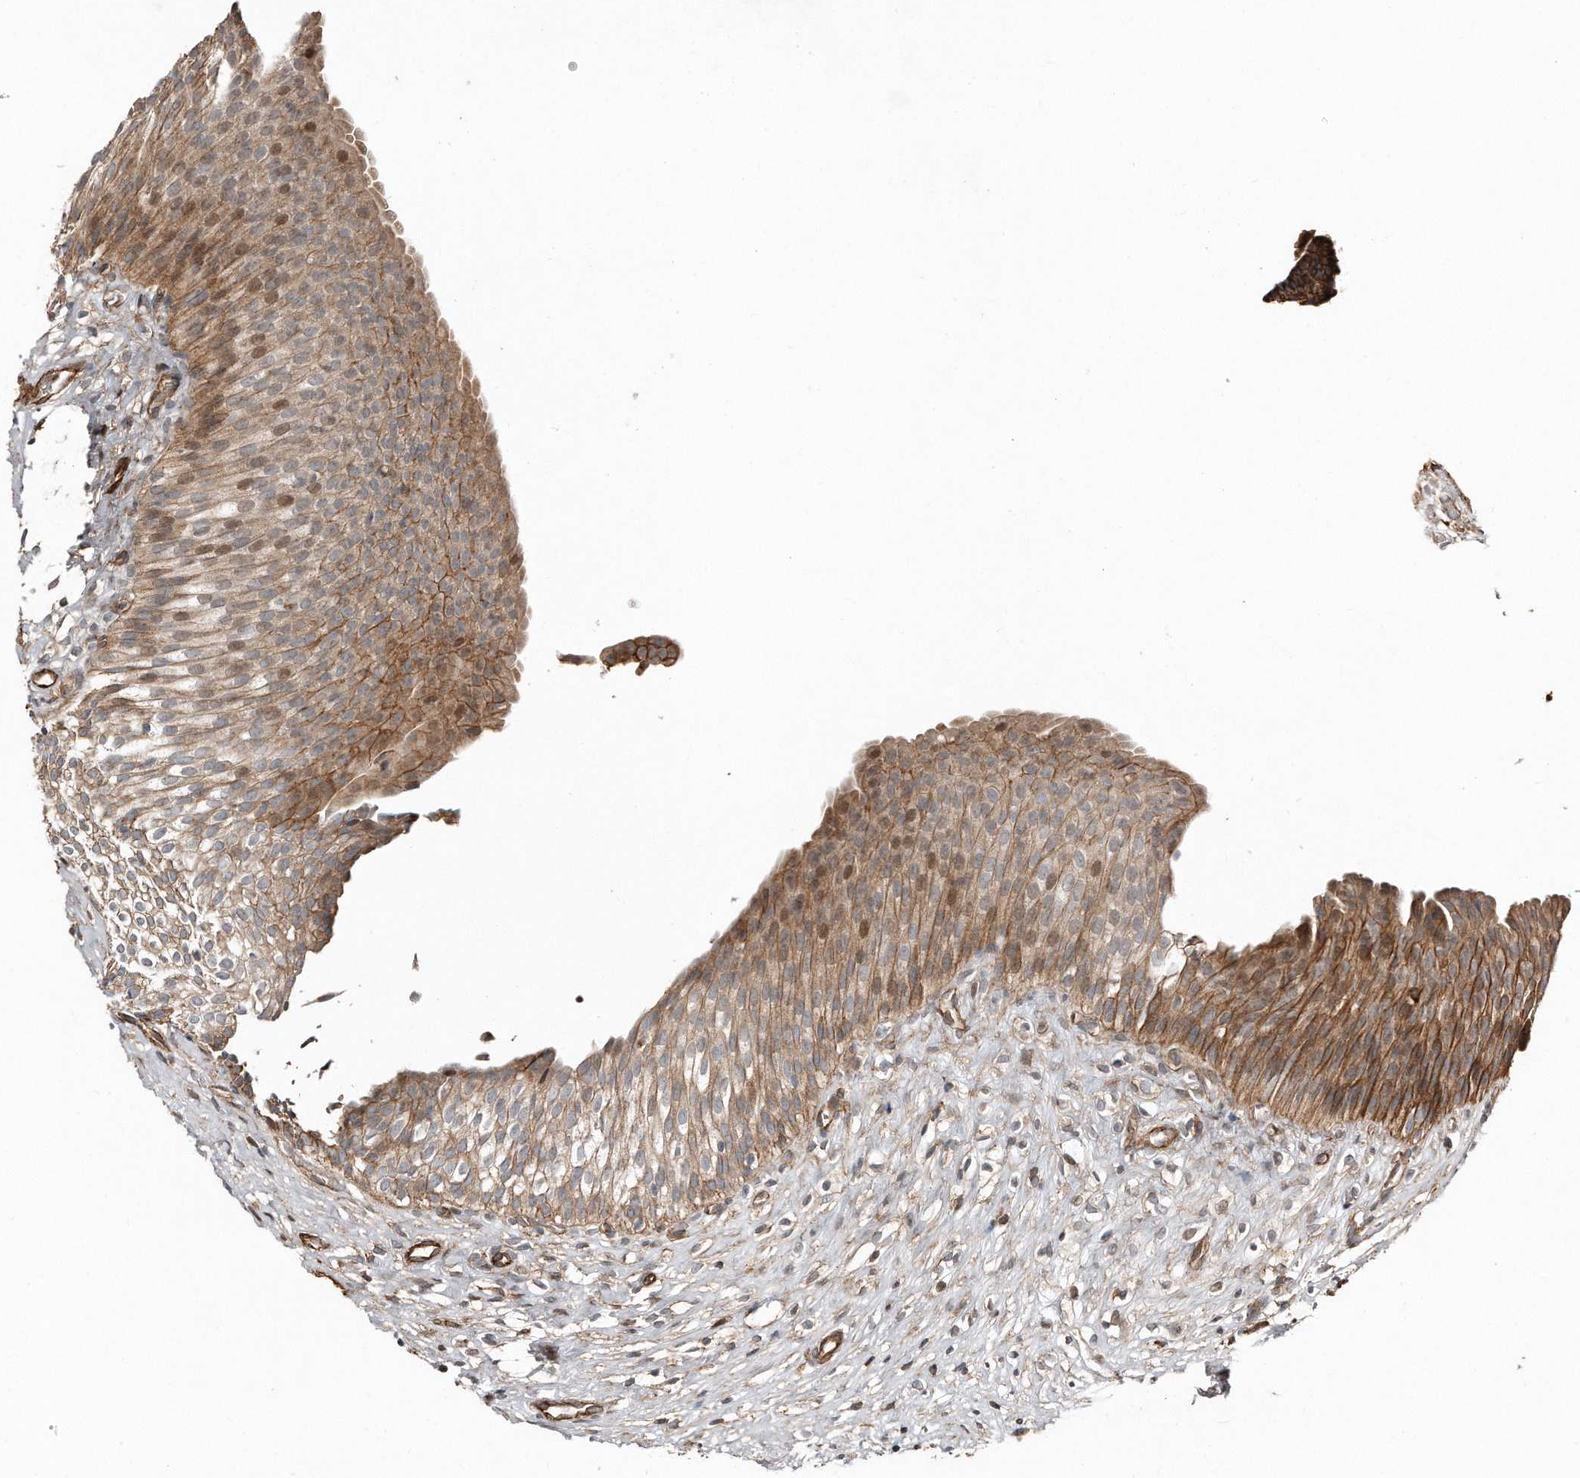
{"staining": {"intensity": "moderate", "quantity": ">75%", "location": "cytoplasmic/membranous"}, "tissue": "urinary bladder", "cell_type": "Urothelial cells", "image_type": "normal", "snomed": [{"axis": "morphology", "description": "Normal tissue, NOS"}, {"axis": "topography", "description": "Urinary bladder"}], "caption": "Immunohistochemistry staining of benign urinary bladder, which reveals medium levels of moderate cytoplasmic/membranous positivity in approximately >75% of urothelial cells indicating moderate cytoplasmic/membranous protein staining. The staining was performed using DAB (brown) for protein detection and nuclei were counterstained in hematoxylin (blue).", "gene": "SNAP47", "patient": {"sex": "male", "age": 1}}